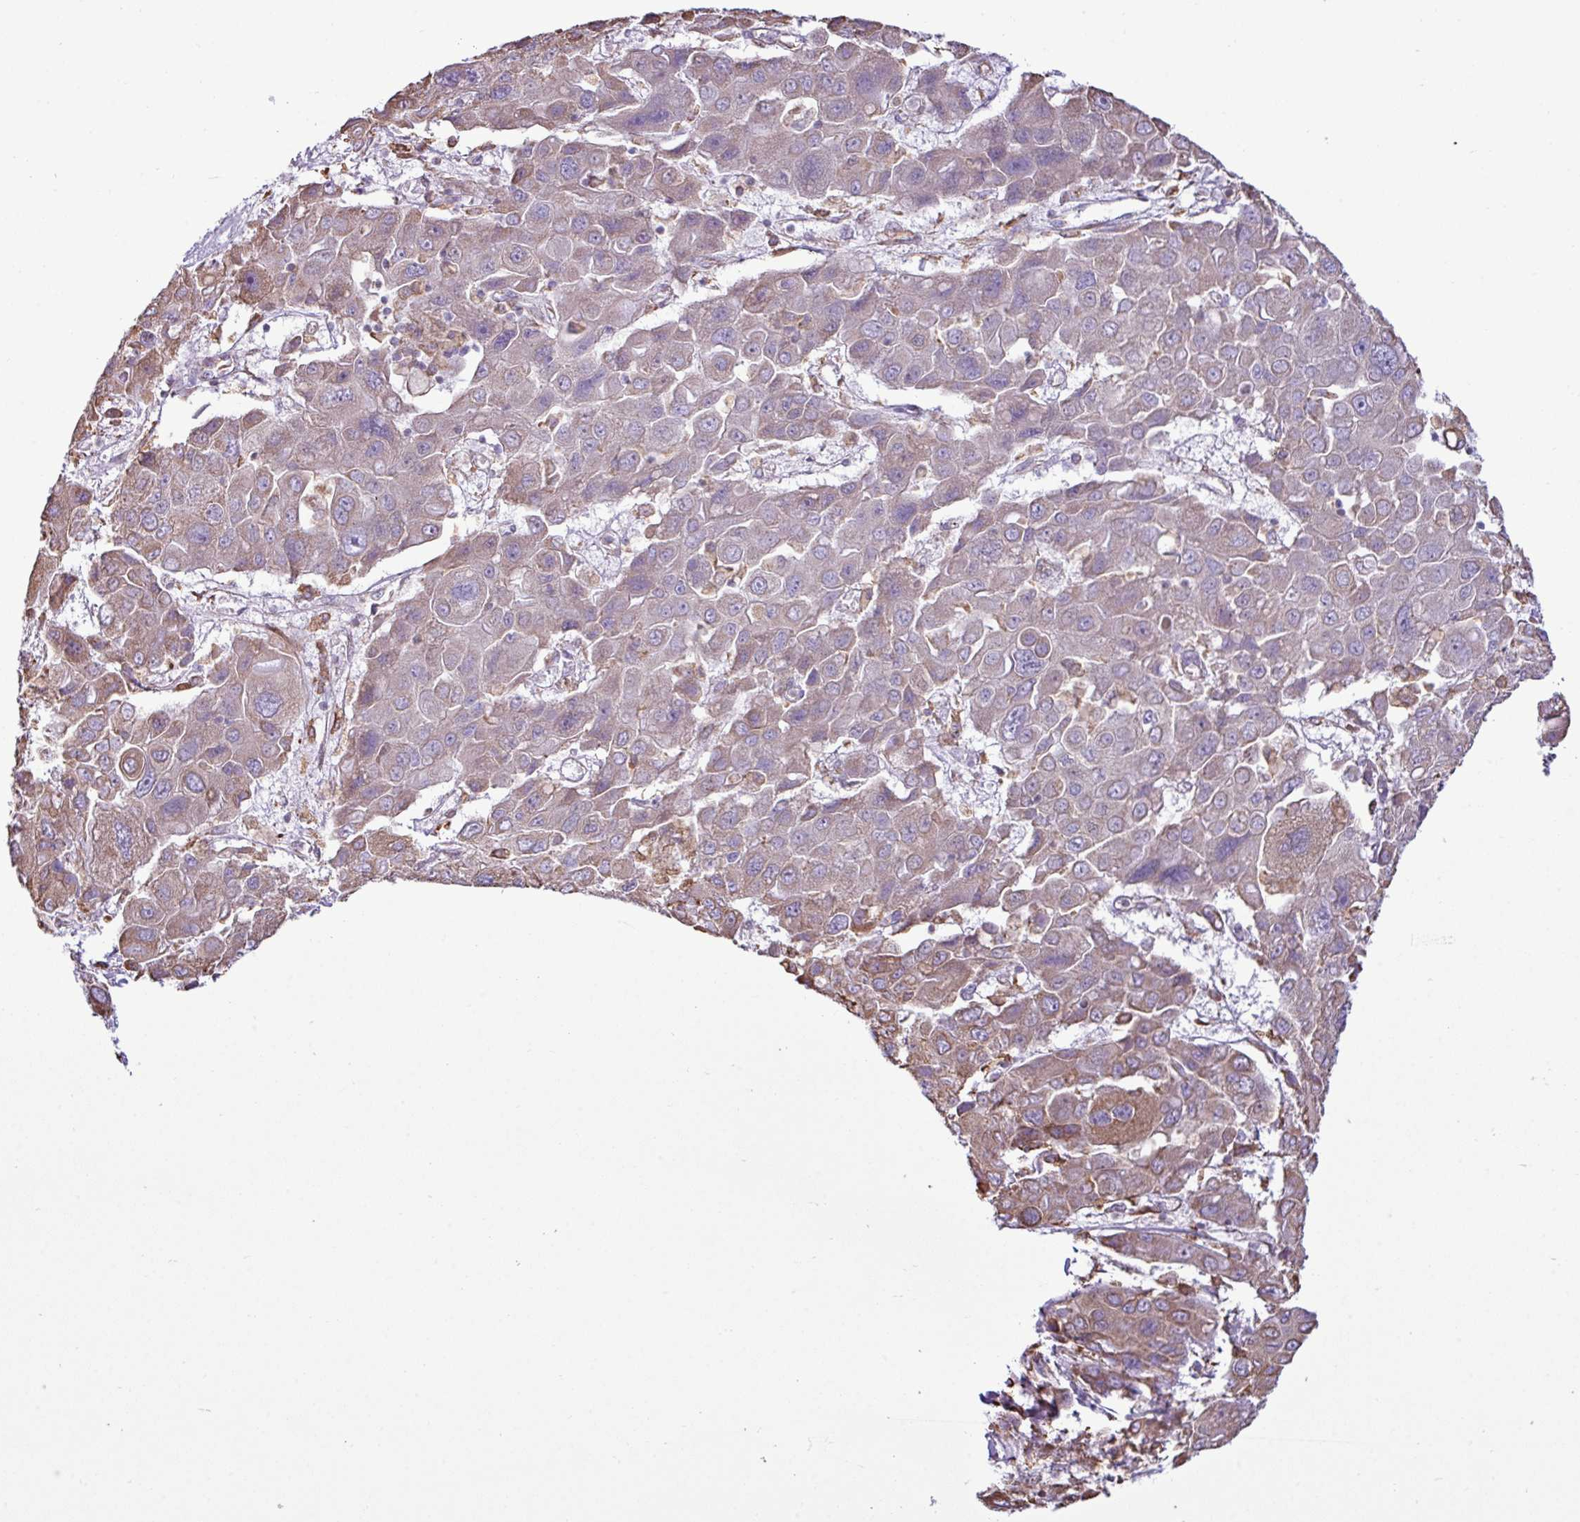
{"staining": {"intensity": "weak", "quantity": "25%-75%", "location": "cytoplasmic/membranous"}, "tissue": "liver cancer", "cell_type": "Tumor cells", "image_type": "cancer", "snomed": [{"axis": "morphology", "description": "Cholangiocarcinoma"}, {"axis": "topography", "description": "Liver"}], "caption": "Immunohistochemistry (DAB) staining of human cholangiocarcinoma (liver) demonstrates weak cytoplasmic/membranous protein staining in approximately 25%-75% of tumor cells.", "gene": "ZSCAN5A", "patient": {"sex": "male", "age": 67}}